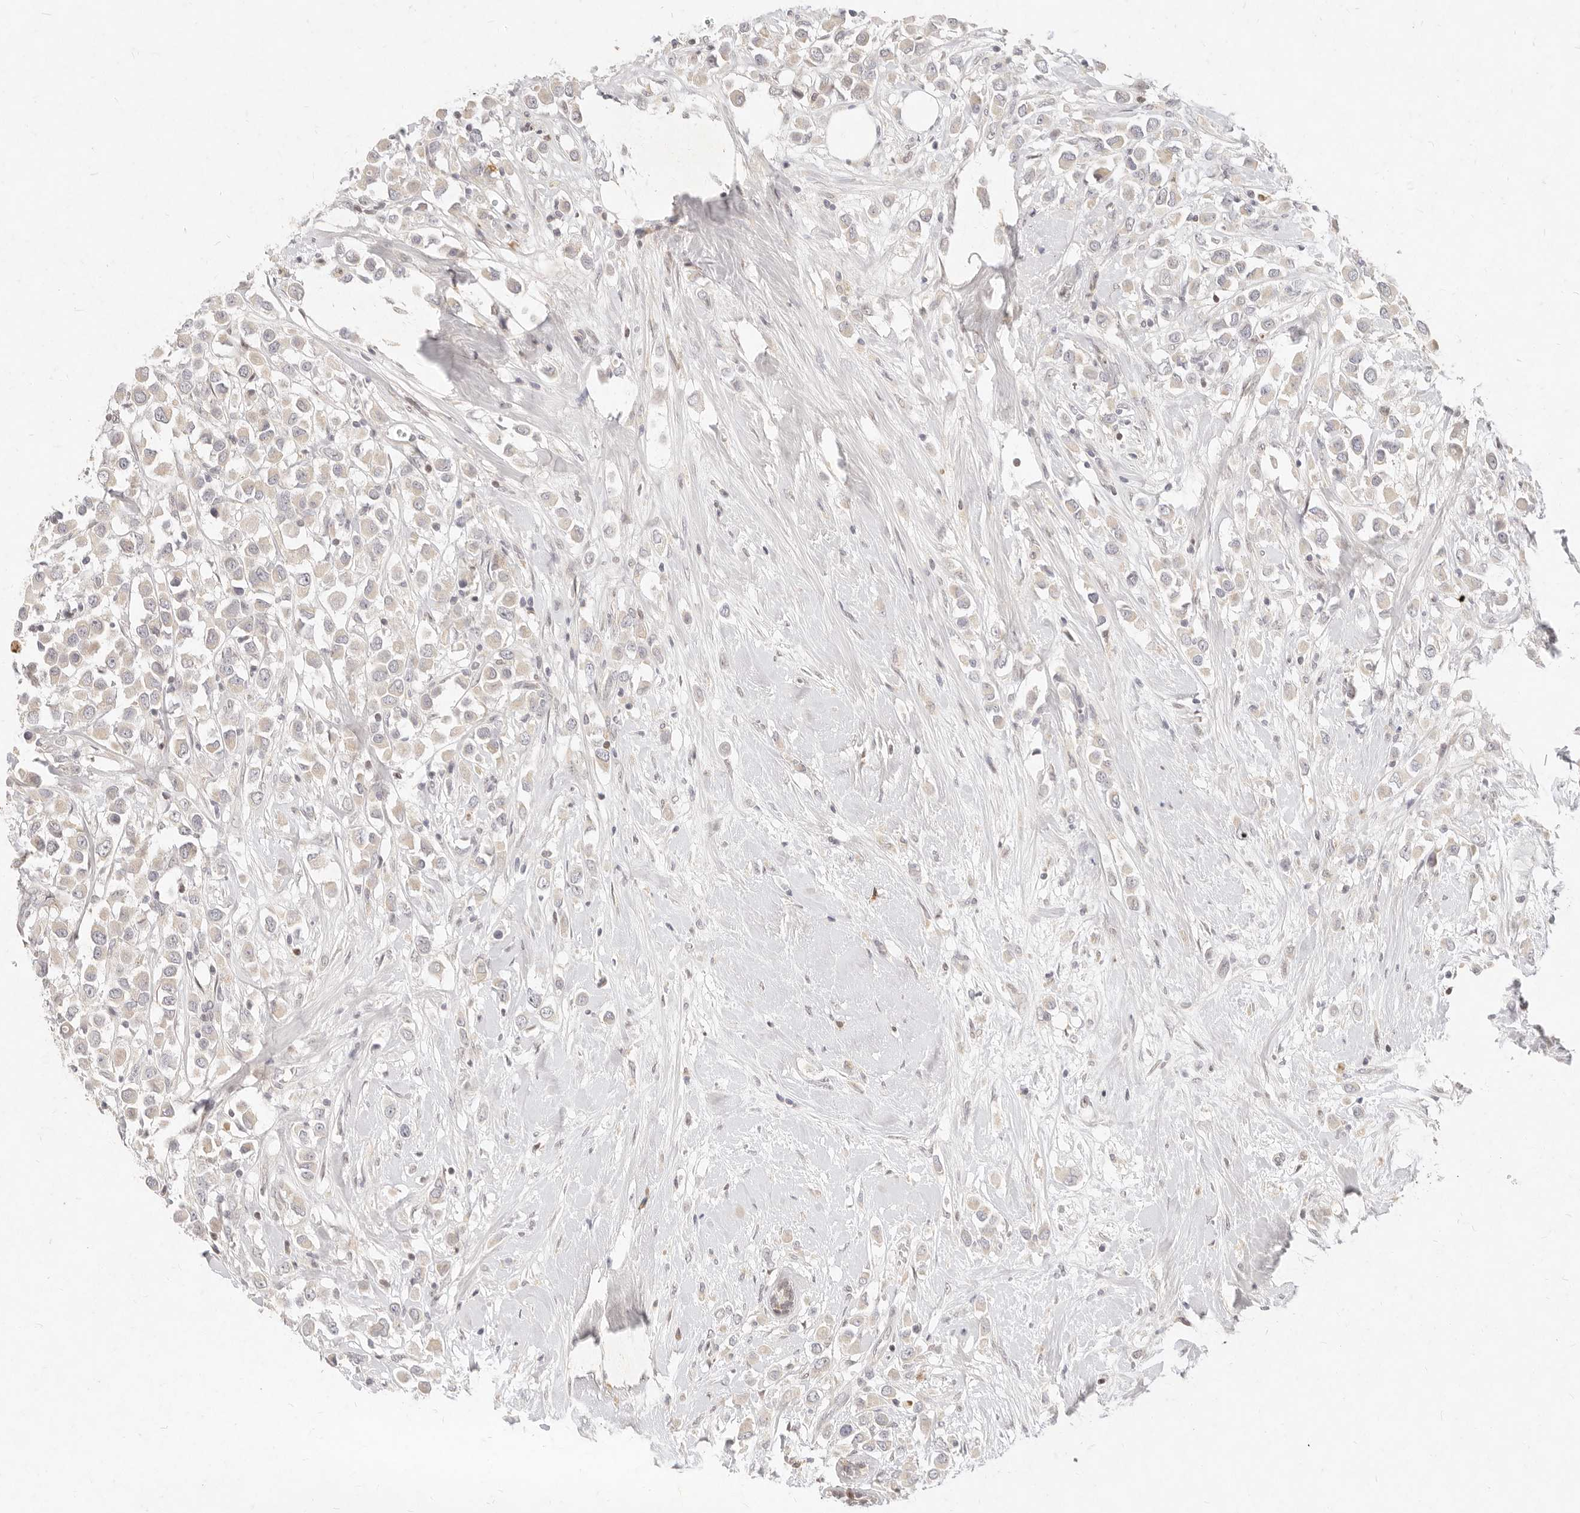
{"staining": {"intensity": "negative", "quantity": "none", "location": "none"}, "tissue": "breast cancer", "cell_type": "Tumor cells", "image_type": "cancer", "snomed": [{"axis": "morphology", "description": "Duct carcinoma"}, {"axis": "topography", "description": "Breast"}], "caption": "Image shows no protein expression in tumor cells of breast infiltrating ductal carcinoma tissue.", "gene": "ASCL3", "patient": {"sex": "female", "age": 61}}